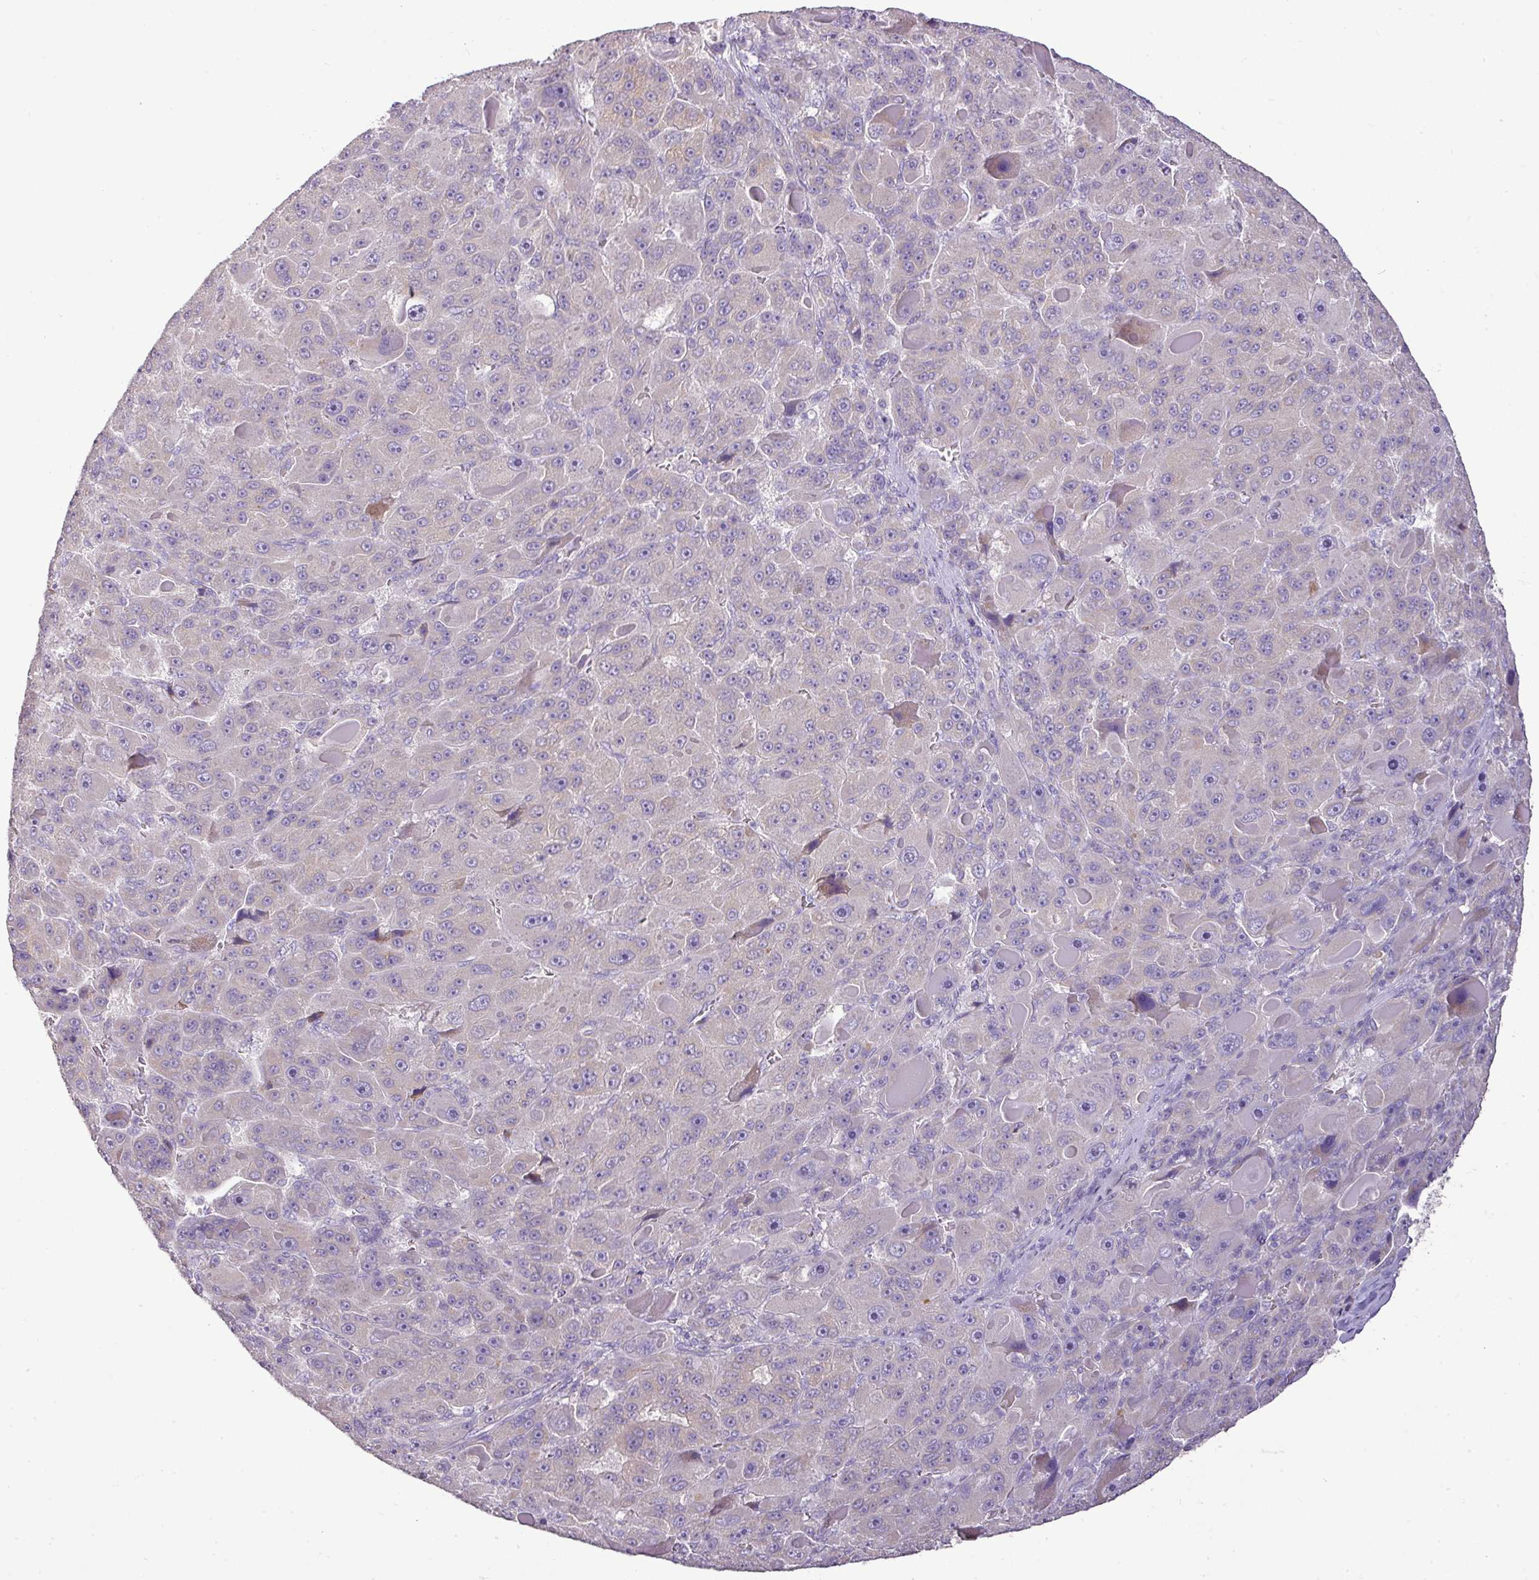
{"staining": {"intensity": "negative", "quantity": "none", "location": "none"}, "tissue": "liver cancer", "cell_type": "Tumor cells", "image_type": "cancer", "snomed": [{"axis": "morphology", "description": "Carcinoma, Hepatocellular, NOS"}, {"axis": "topography", "description": "Liver"}], "caption": "Immunohistochemical staining of human liver cancer exhibits no significant expression in tumor cells. (DAB (3,3'-diaminobenzidine) IHC visualized using brightfield microscopy, high magnification).", "gene": "BRINP2", "patient": {"sex": "male", "age": 76}}